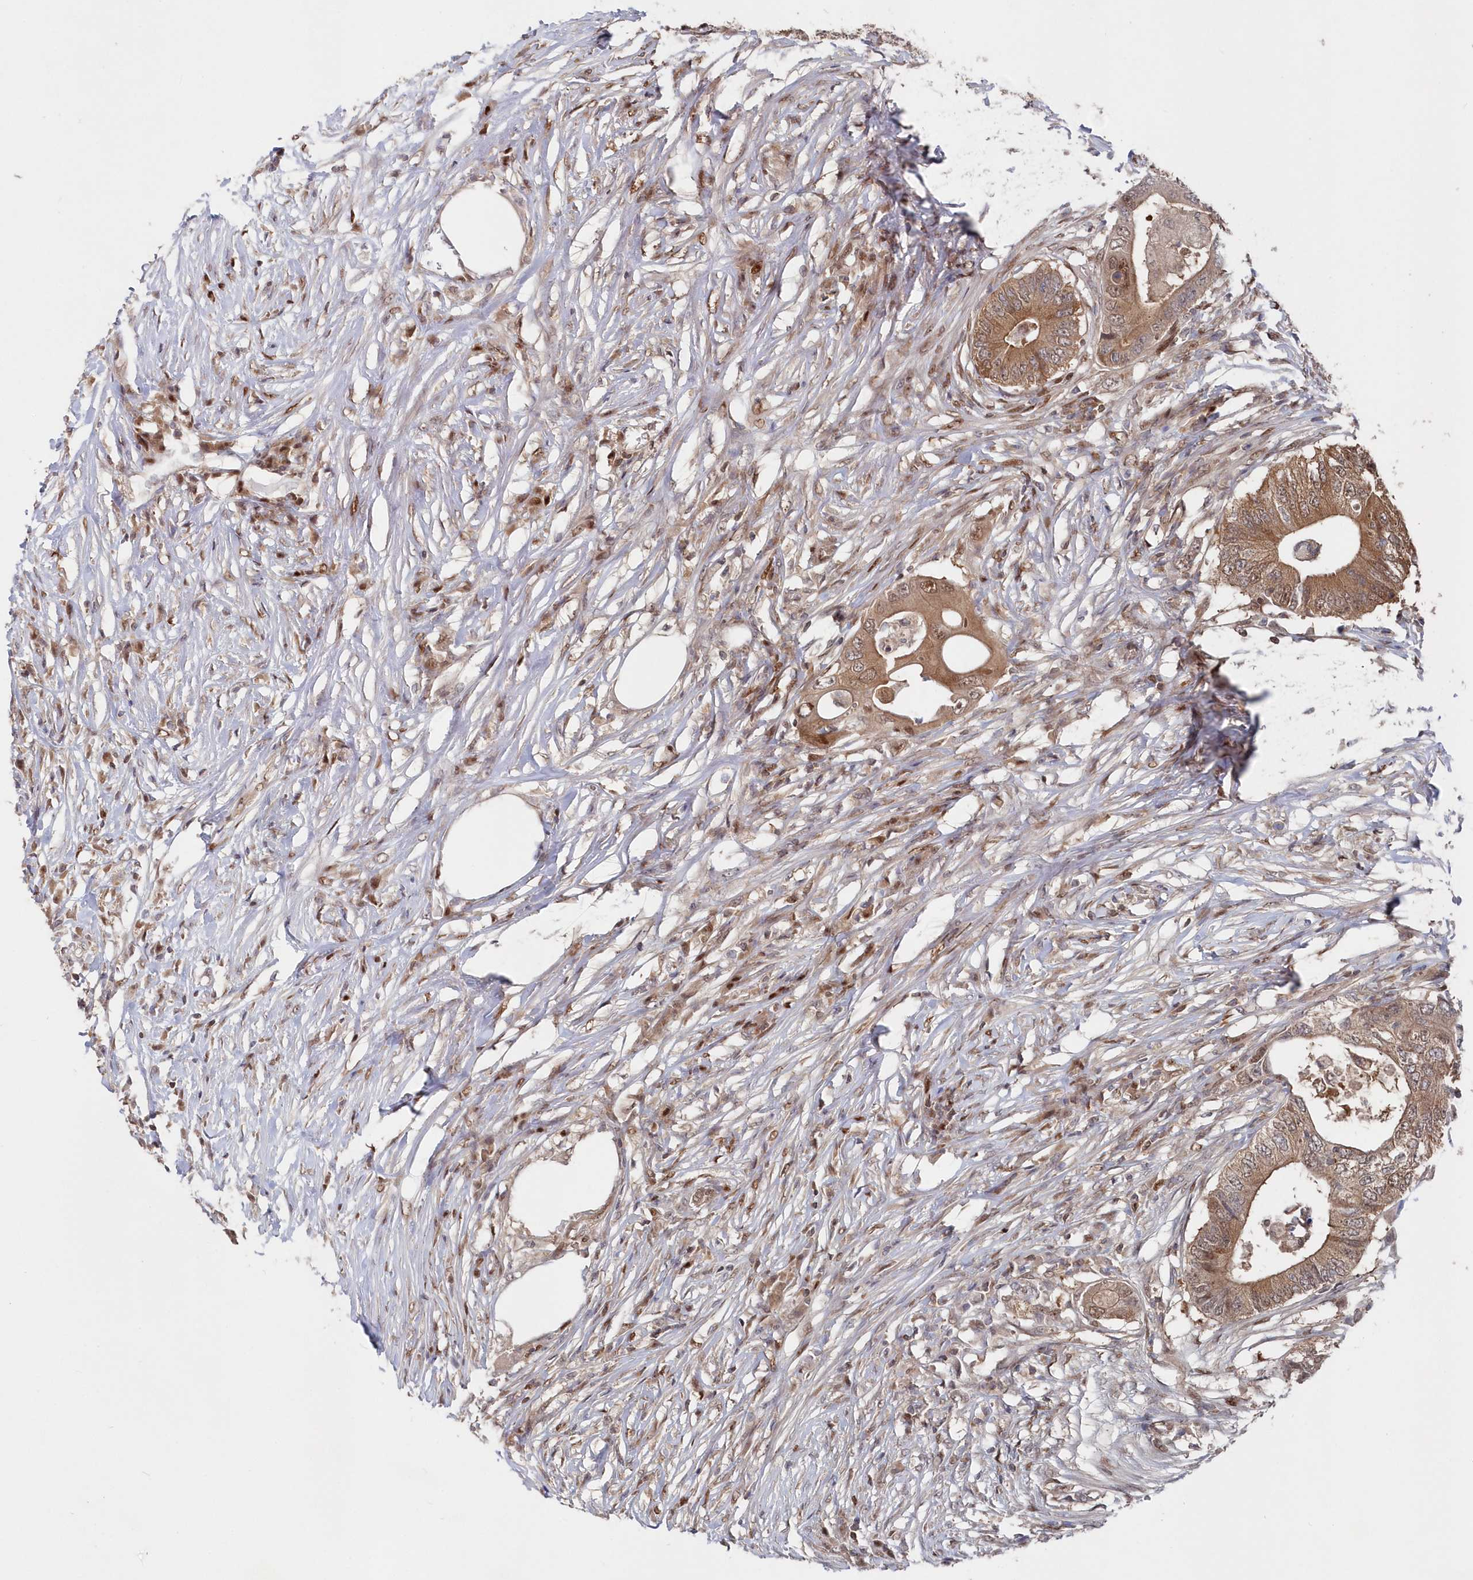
{"staining": {"intensity": "moderate", "quantity": ">75%", "location": "cytoplasmic/membranous,nuclear"}, "tissue": "colorectal cancer", "cell_type": "Tumor cells", "image_type": "cancer", "snomed": [{"axis": "morphology", "description": "Adenocarcinoma, NOS"}, {"axis": "topography", "description": "Colon"}], "caption": "DAB (3,3'-diaminobenzidine) immunohistochemical staining of human colorectal cancer (adenocarcinoma) demonstrates moderate cytoplasmic/membranous and nuclear protein positivity in about >75% of tumor cells. Using DAB (brown) and hematoxylin (blue) stains, captured at high magnification using brightfield microscopy.", "gene": "ABHD14B", "patient": {"sex": "male", "age": 71}}